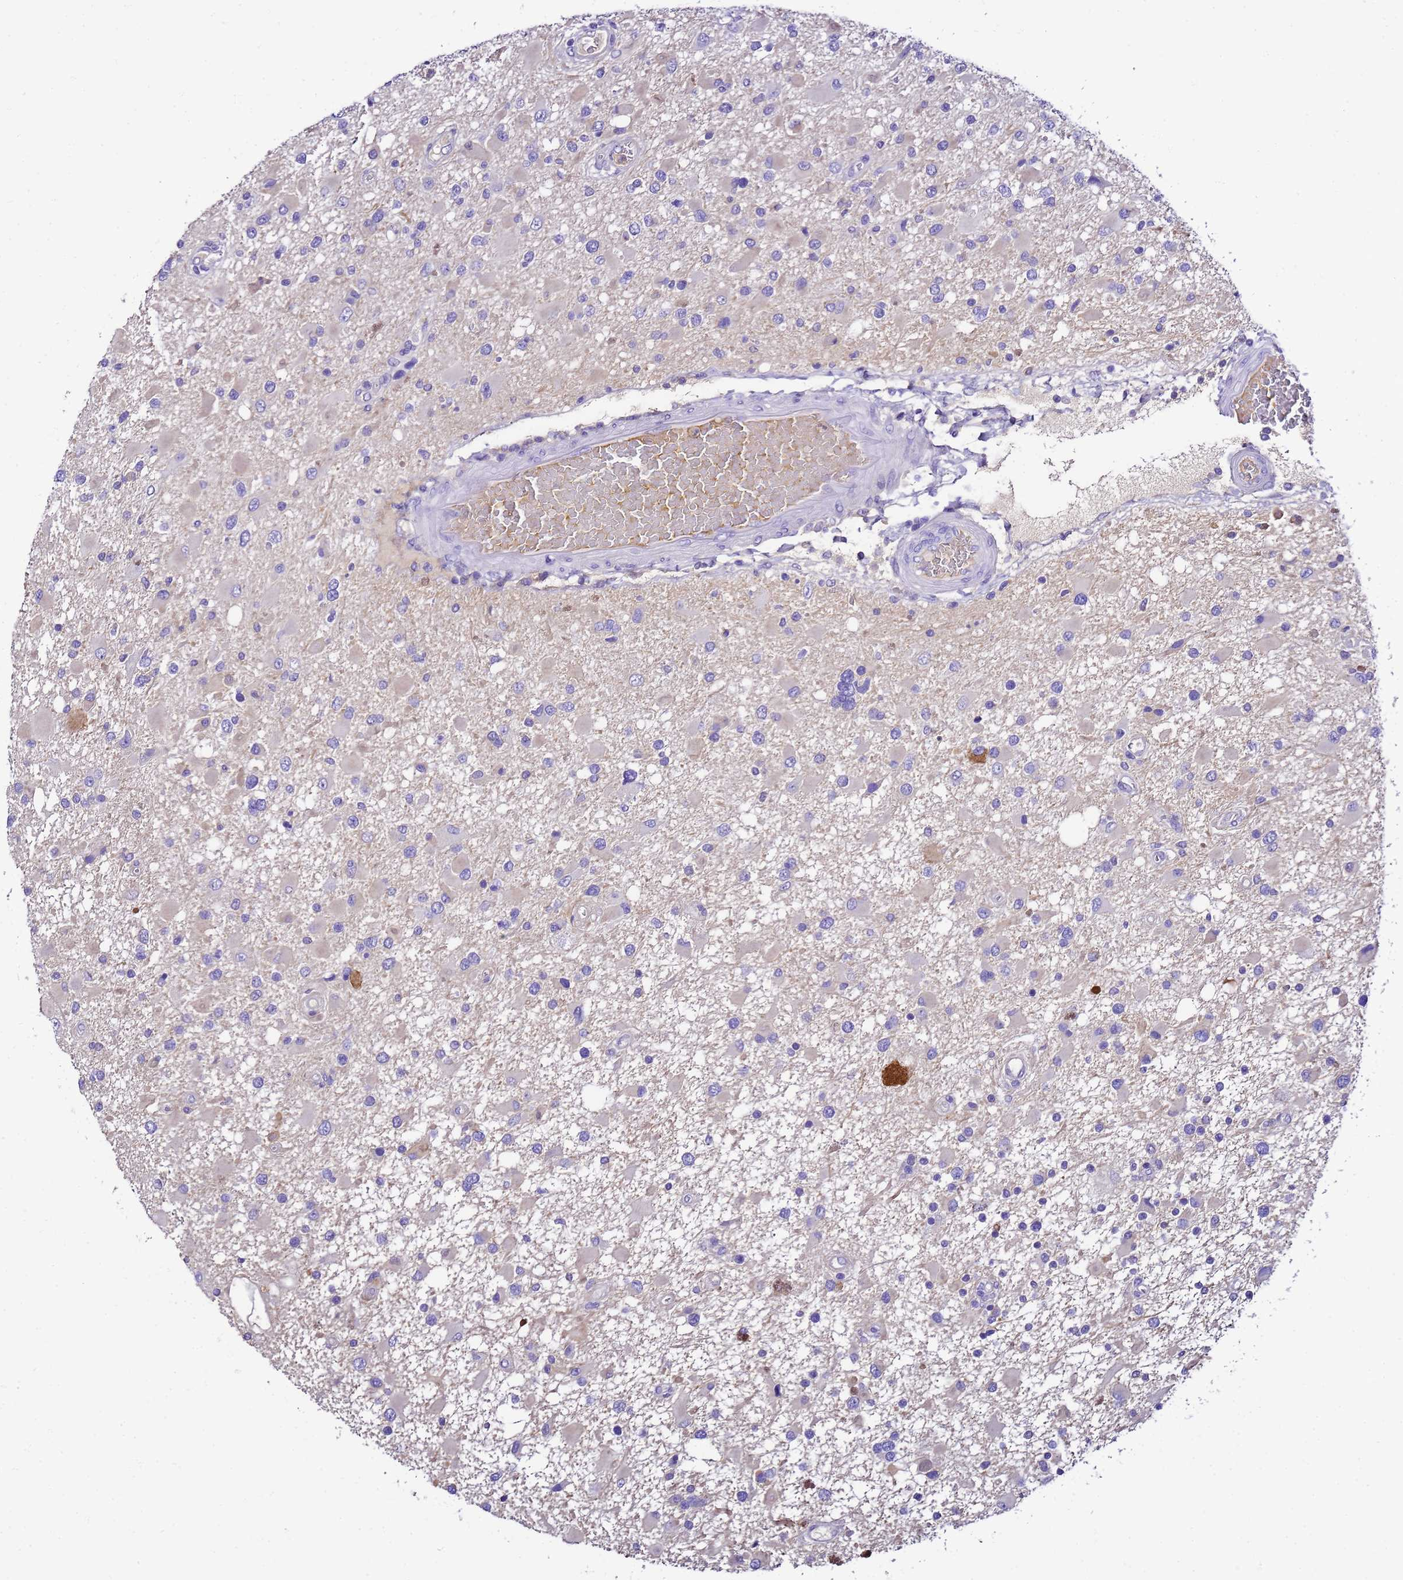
{"staining": {"intensity": "negative", "quantity": "none", "location": "none"}, "tissue": "glioma", "cell_type": "Tumor cells", "image_type": "cancer", "snomed": [{"axis": "morphology", "description": "Glioma, malignant, High grade"}, {"axis": "topography", "description": "Brain"}], "caption": "DAB immunohistochemical staining of high-grade glioma (malignant) exhibits no significant staining in tumor cells.", "gene": "UGT2A1", "patient": {"sex": "male", "age": 53}}